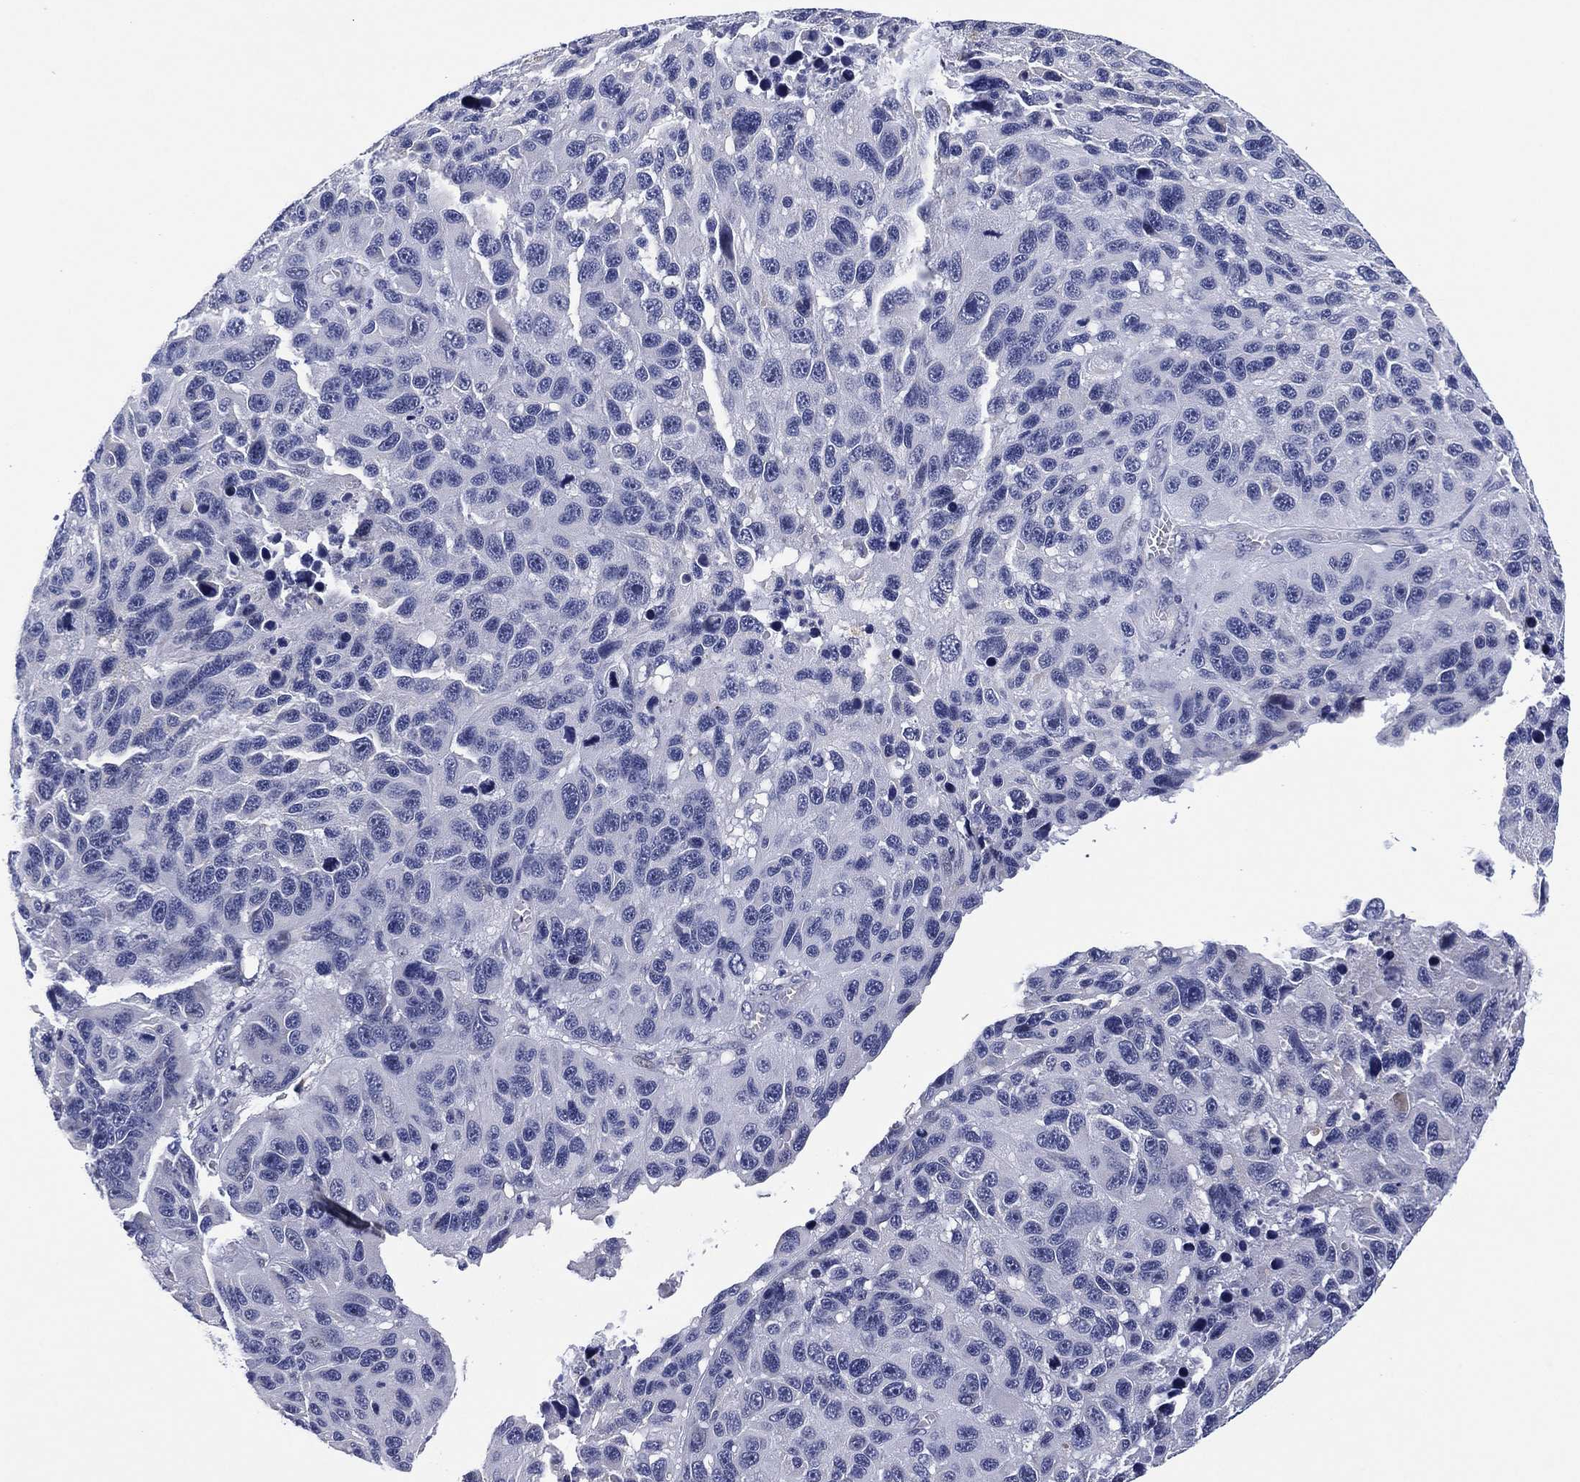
{"staining": {"intensity": "negative", "quantity": "none", "location": "none"}, "tissue": "melanoma", "cell_type": "Tumor cells", "image_type": "cancer", "snomed": [{"axis": "morphology", "description": "Malignant melanoma, NOS"}, {"axis": "topography", "description": "Skin"}], "caption": "There is no significant expression in tumor cells of melanoma.", "gene": "CLIP3", "patient": {"sex": "male", "age": 53}}